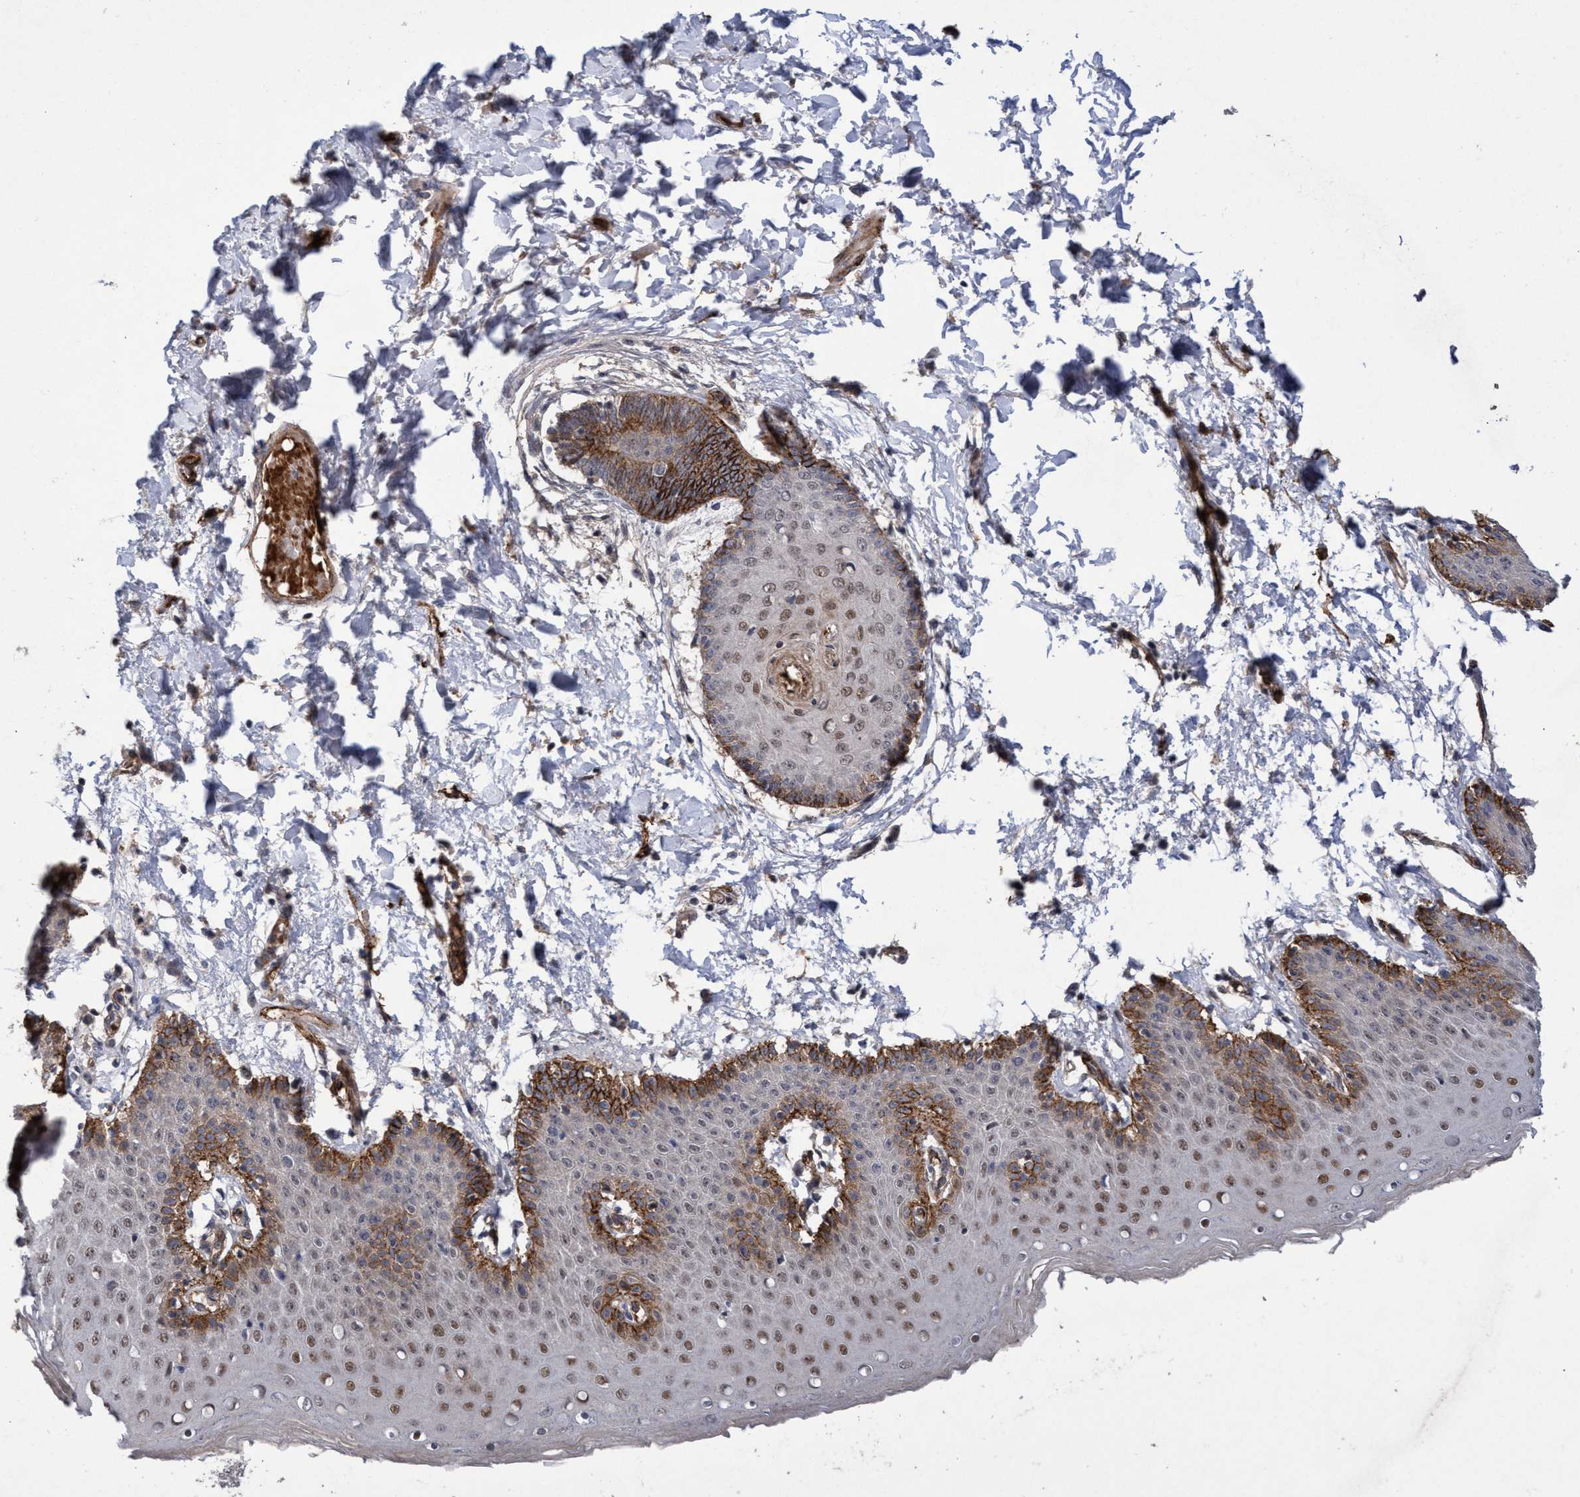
{"staining": {"intensity": "strong", "quantity": "25%-75%", "location": "cytoplasmic/membranous,nuclear"}, "tissue": "skin", "cell_type": "Epidermal cells", "image_type": "normal", "snomed": [{"axis": "morphology", "description": "Normal tissue, NOS"}, {"axis": "topography", "description": "Vulva"}], "caption": "A brown stain labels strong cytoplasmic/membranous,nuclear expression of a protein in epidermal cells of unremarkable skin. Using DAB (3,3'-diaminobenzidine) (brown) and hematoxylin (blue) stains, captured at high magnification using brightfield microscopy.", "gene": "ZNF750", "patient": {"sex": "female", "age": 66}}